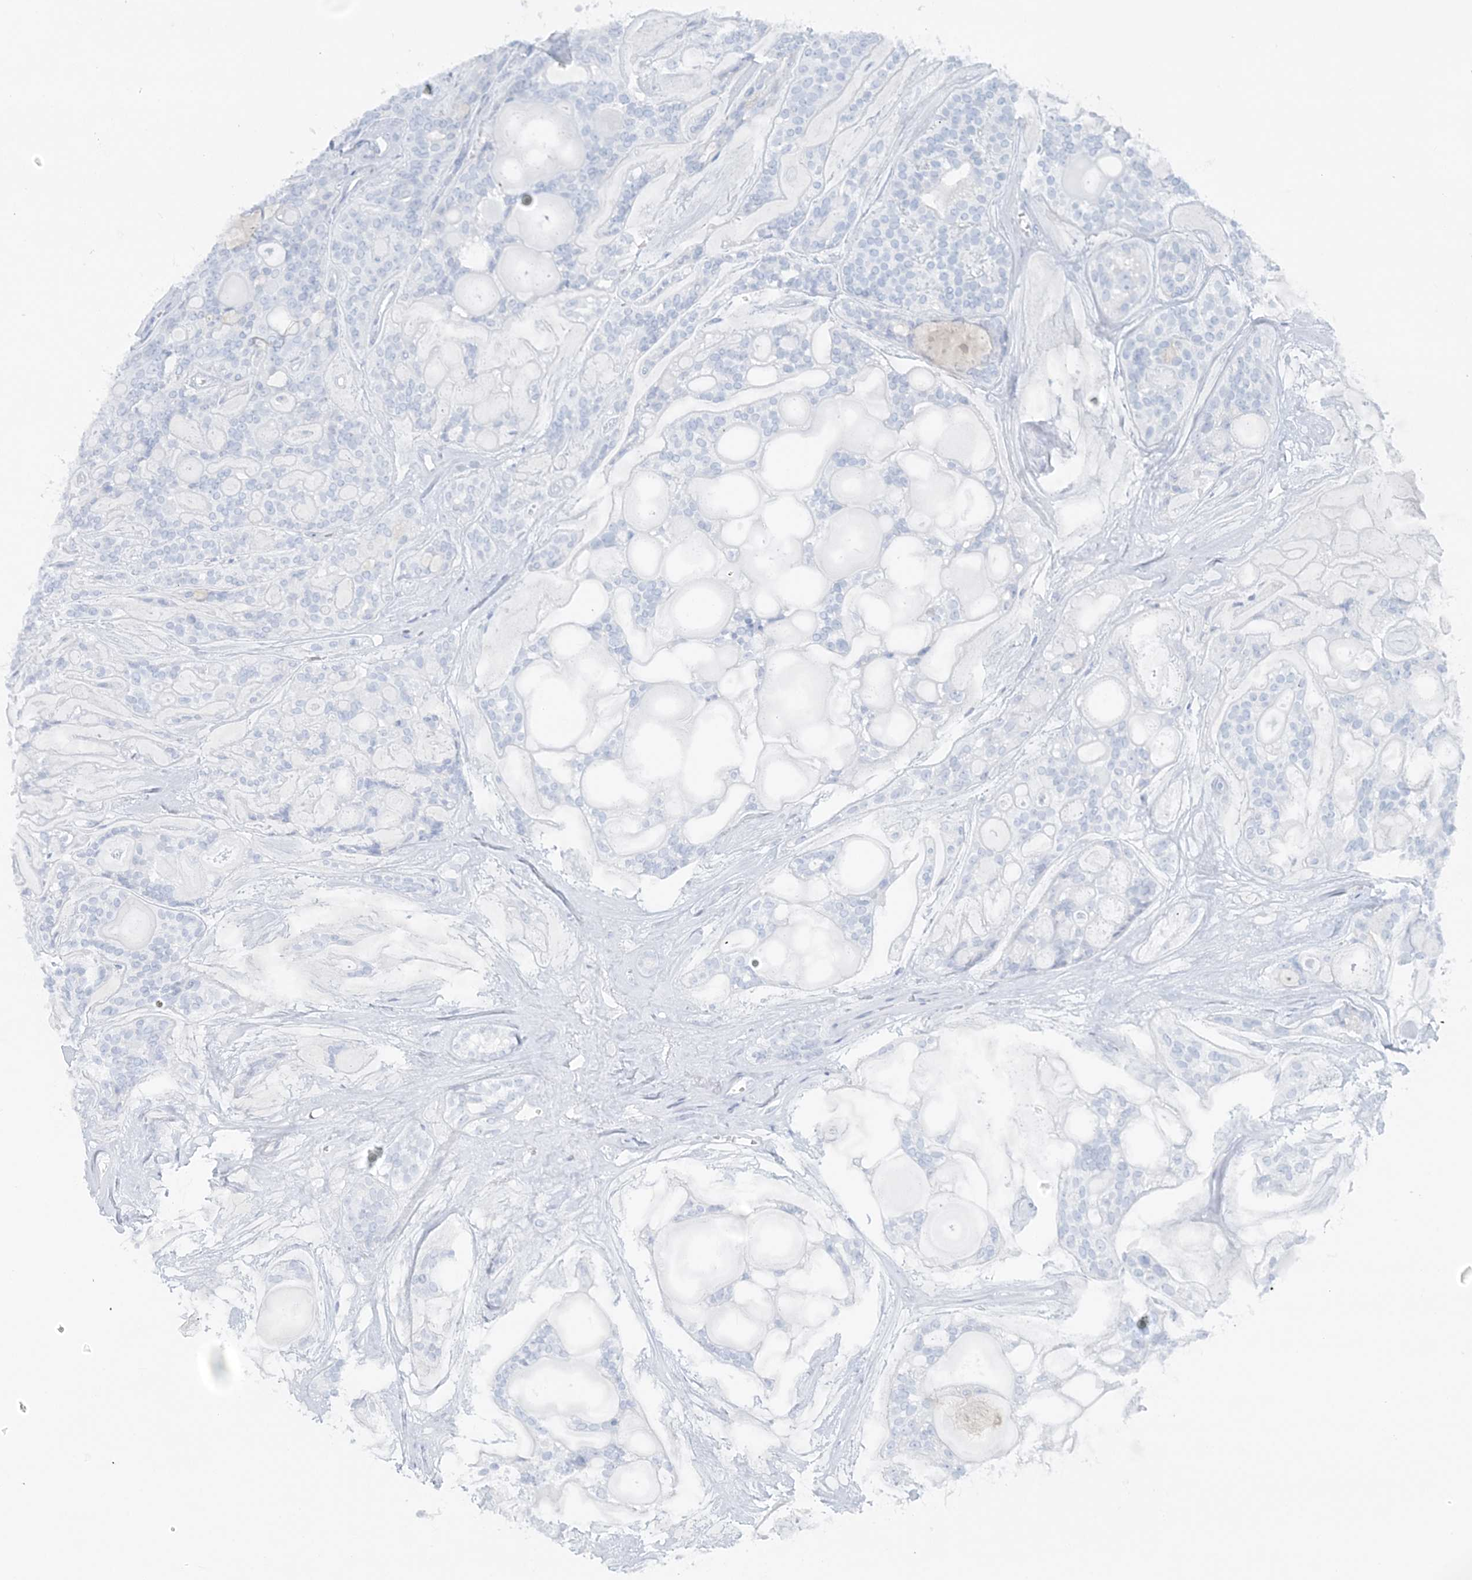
{"staining": {"intensity": "negative", "quantity": "none", "location": "none"}, "tissue": "head and neck cancer", "cell_type": "Tumor cells", "image_type": "cancer", "snomed": [{"axis": "morphology", "description": "Adenocarcinoma, NOS"}, {"axis": "topography", "description": "Head-Neck"}], "caption": "Immunohistochemical staining of human head and neck adenocarcinoma reveals no significant positivity in tumor cells.", "gene": "ATP11A", "patient": {"sex": "male", "age": 66}}